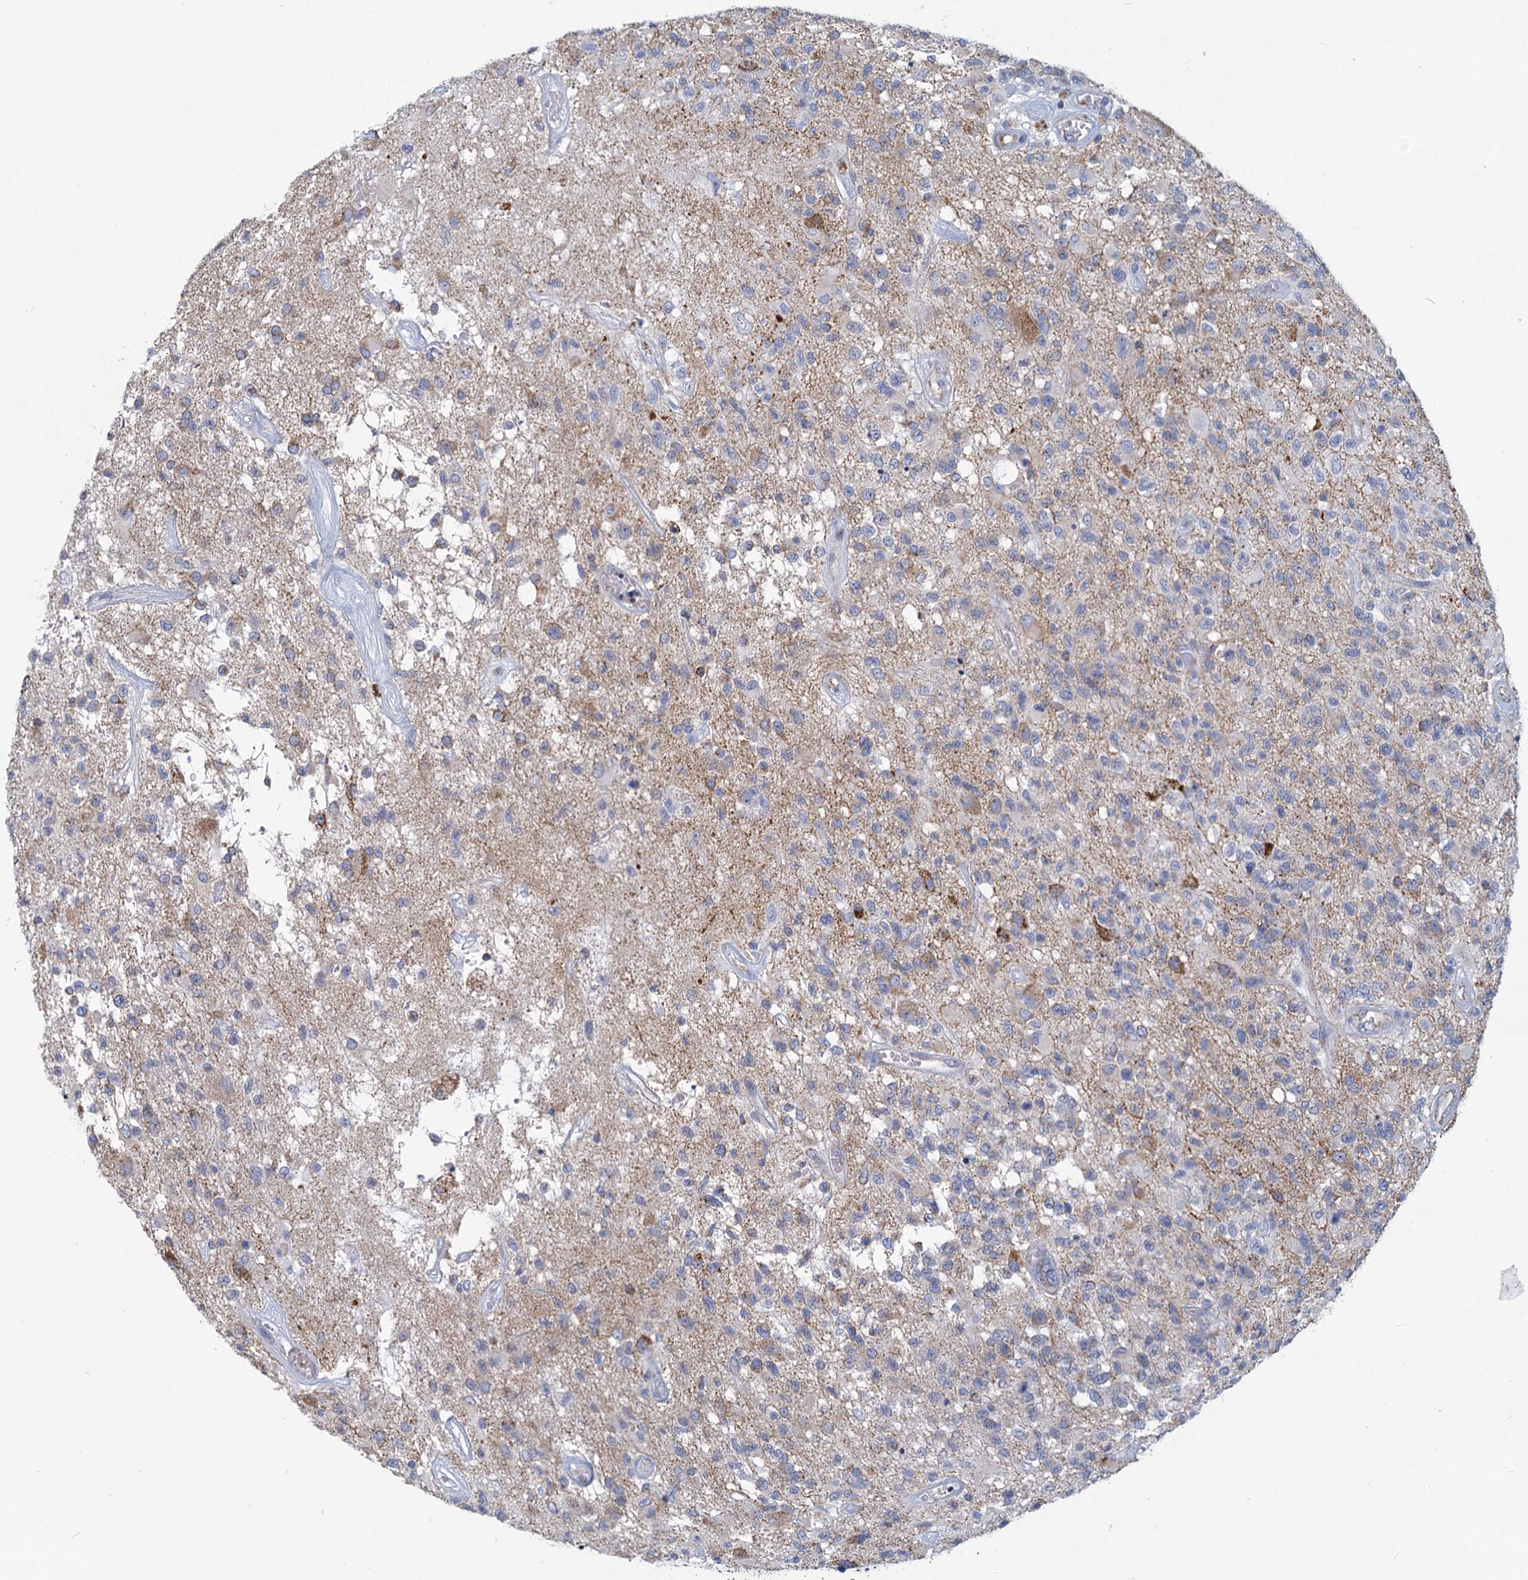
{"staining": {"intensity": "negative", "quantity": "none", "location": "none"}, "tissue": "glioma", "cell_type": "Tumor cells", "image_type": "cancer", "snomed": [{"axis": "morphology", "description": "Glioma, malignant, High grade"}, {"axis": "morphology", "description": "Glioblastoma, NOS"}, {"axis": "topography", "description": "Brain"}], "caption": "DAB (3,3'-diaminobenzidine) immunohistochemical staining of malignant high-grade glioma displays no significant staining in tumor cells.", "gene": "NDUFC2", "patient": {"sex": "male", "age": 60}}